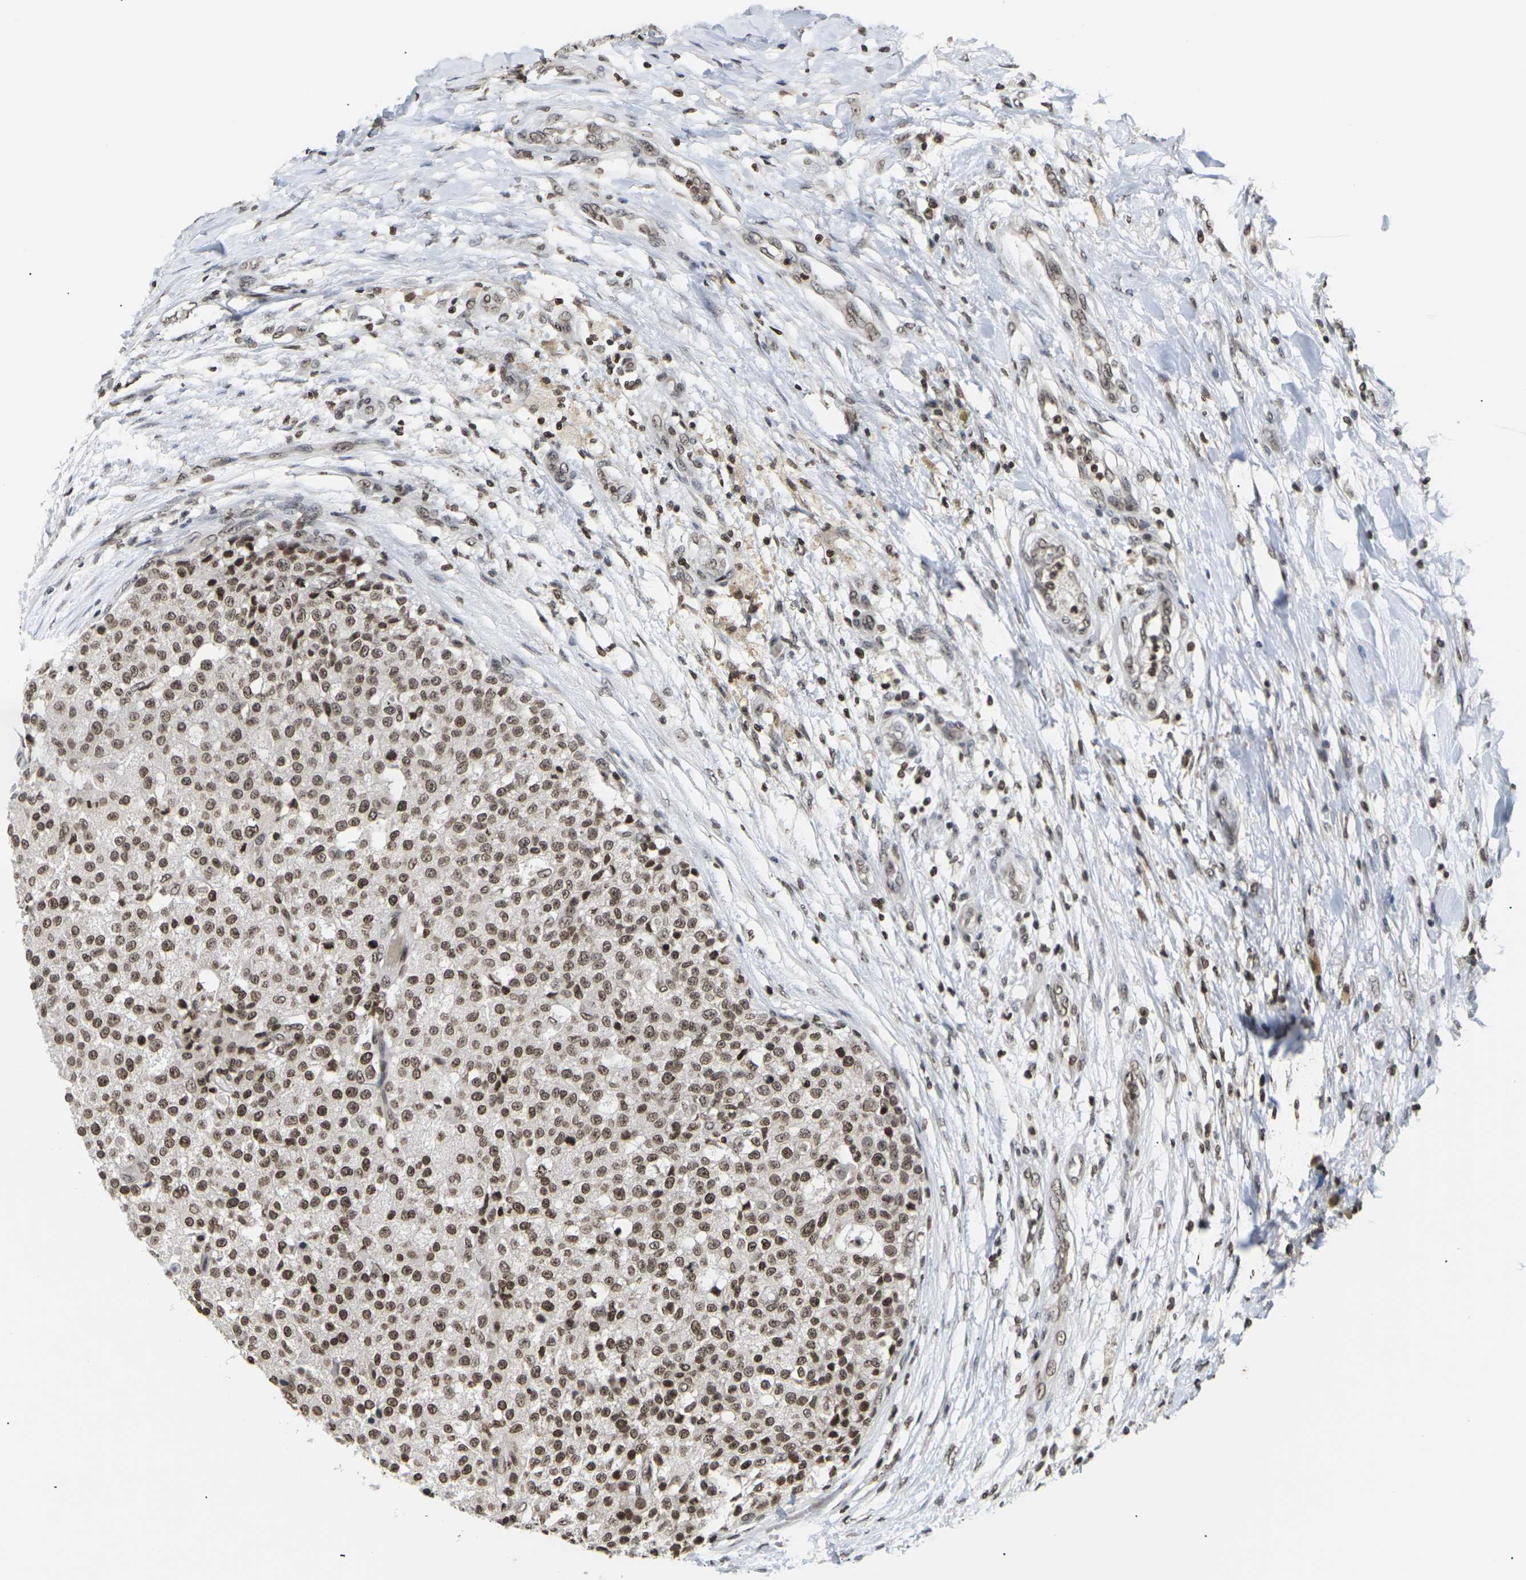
{"staining": {"intensity": "moderate", "quantity": ">75%", "location": "nuclear"}, "tissue": "testis cancer", "cell_type": "Tumor cells", "image_type": "cancer", "snomed": [{"axis": "morphology", "description": "Seminoma, NOS"}, {"axis": "topography", "description": "Testis"}], "caption": "Protein positivity by immunohistochemistry demonstrates moderate nuclear staining in approximately >75% of tumor cells in testis seminoma.", "gene": "ETV5", "patient": {"sex": "male", "age": 59}}